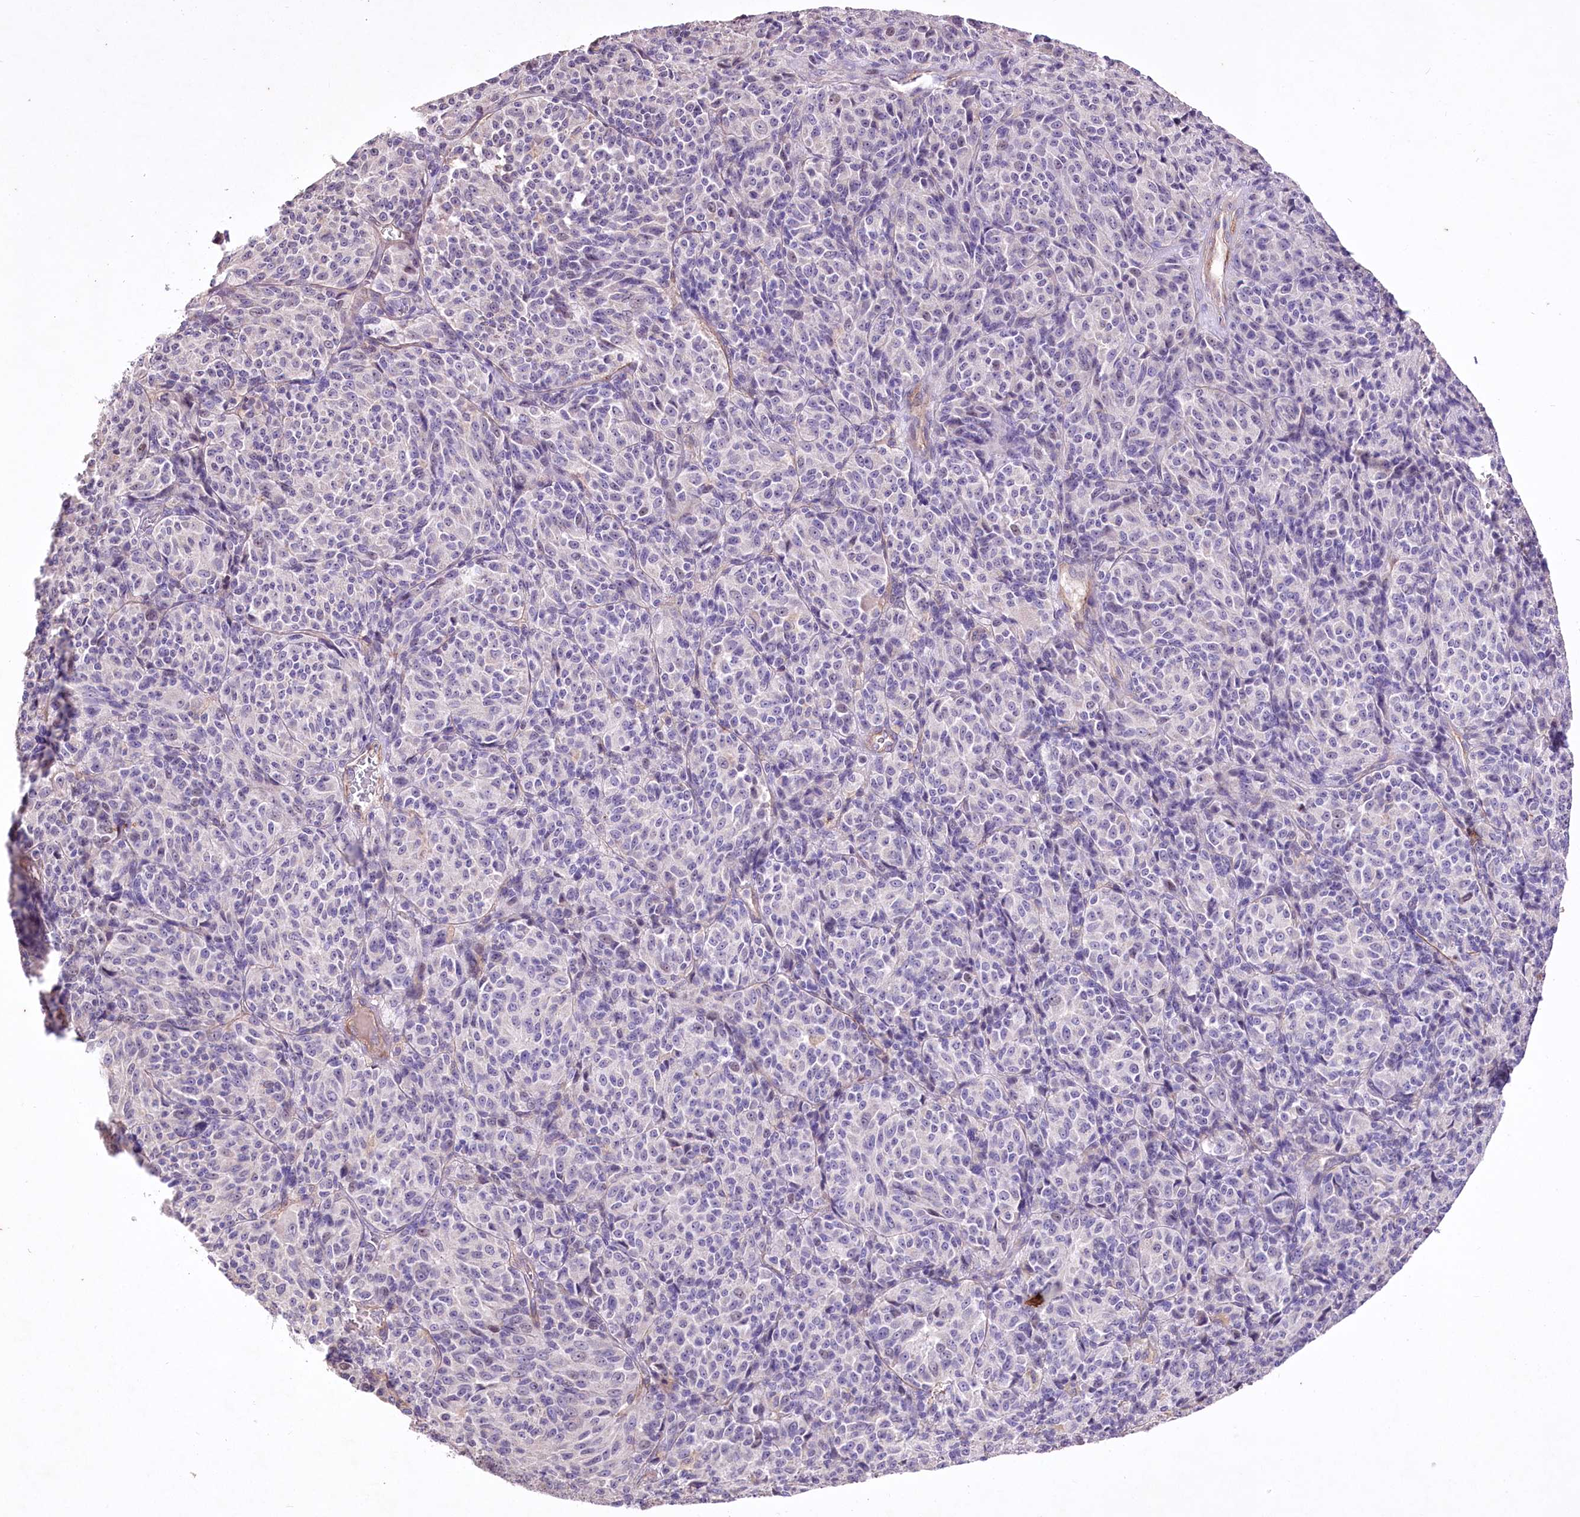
{"staining": {"intensity": "negative", "quantity": "none", "location": "none"}, "tissue": "melanoma", "cell_type": "Tumor cells", "image_type": "cancer", "snomed": [{"axis": "morphology", "description": "Malignant melanoma, Metastatic site"}, {"axis": "topography", "description": "Brain"}], "caption": "There is no significant expression in tumor cells of melanoma. The staining is performed using DAB (3,3'-diaminobenzidine) brown chromogen with nuclei counter-stained in using hematoxylin.", "gene": "ENPP1", "patient": {"sex": "female", "age": 56}}